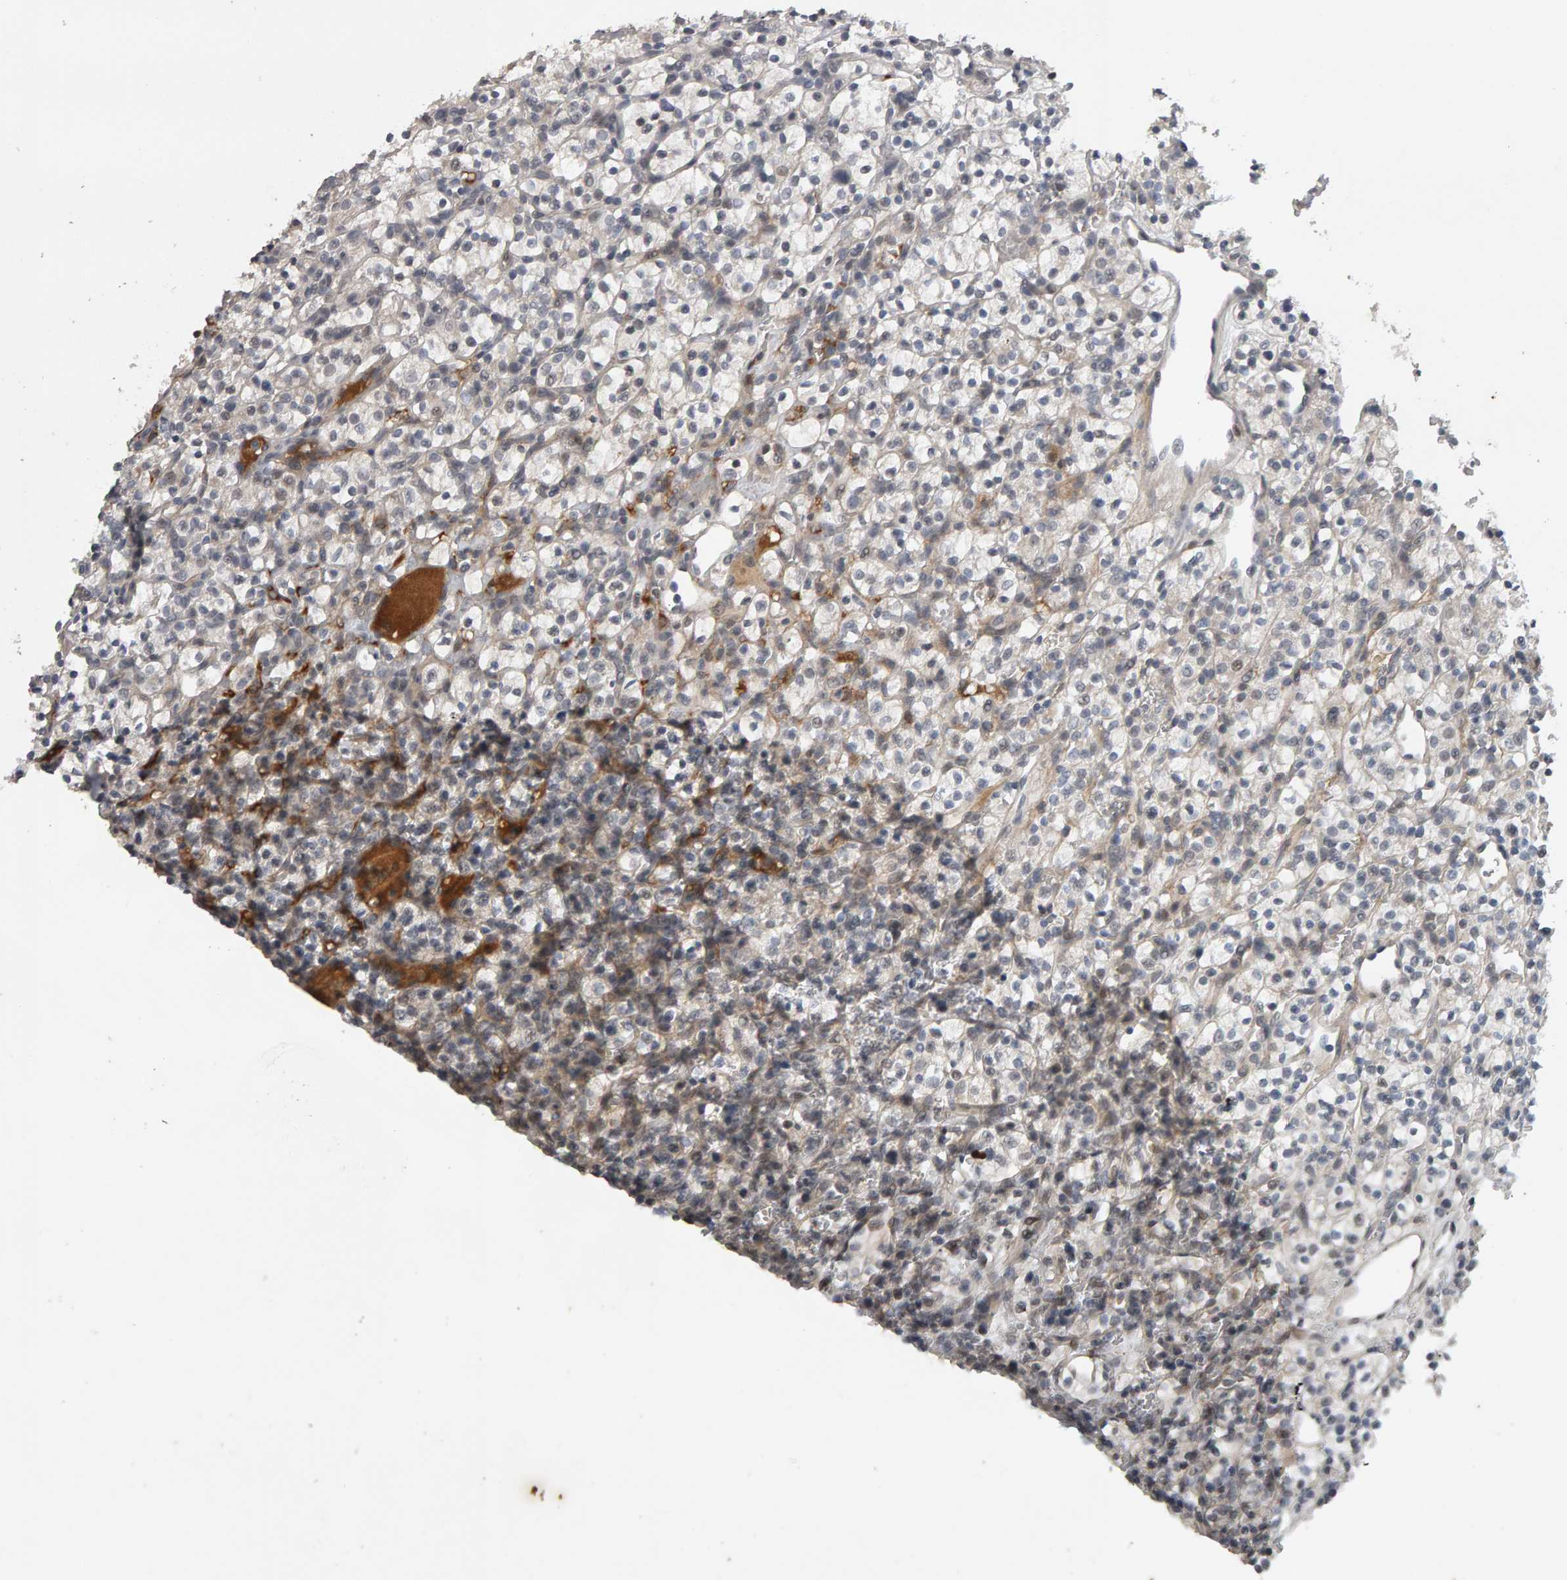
{"staining": {"intensity": "weak", "quantity": "<25%", "location": "cytoplasmic/membranous"}, "tissue": "renal cancer", "cell_type": "Tumor cells", "image_type": "cancer", "snomed": [{"axis": "morphology", "description": "Adenocarcinoma, NOS"}, {"axis": "topography", "description": "Kidney"}], "caption": "DAB immunohistochemical staining of human renal cancer (adenocarcinoma) demonstrates no significant expression in tumor cells.", "gene": "IPO8", "patient": {"sex": "female", "age": 57}}